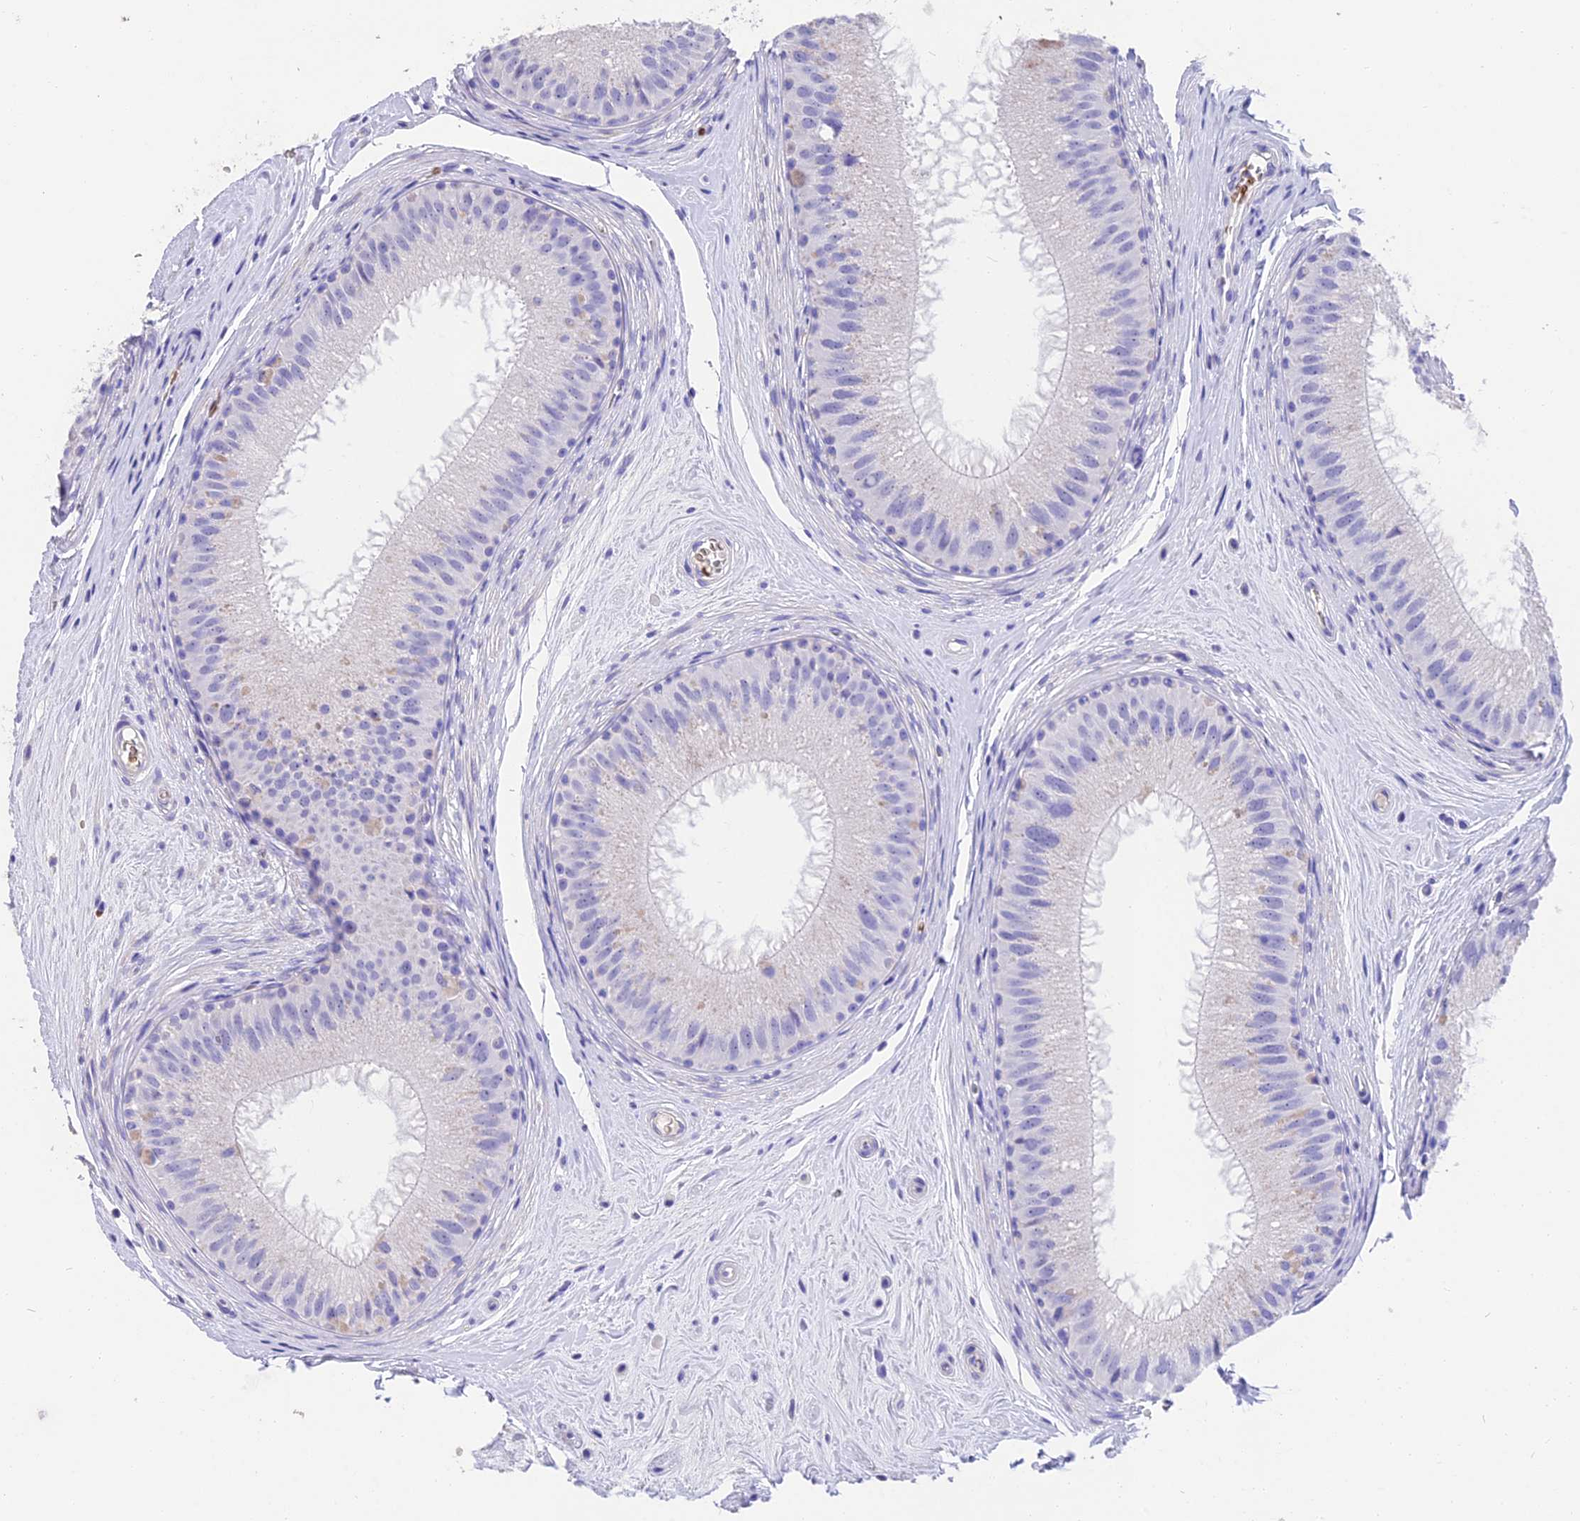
{"staining": {"intensity": "negative", "quantity": "none", "location": "none"}, "tissue": "epididymis", "cell_type": "Glandular cells", "image_type": "normal", "snomed": [{"axis": "morphology", "description": "Normal tissue, NOS"}, {"axis": "topography", "description": "Epididymis"}], "caption": "Immunohistochemistry micrograph of normal epididymis: human epididymis stained with DAB (3,3'-diaminobenzidine) exhibits no significant protein staining in glandular cells. Nuclei are stained in blue.", "gene": "TNNC2", "patient": {"sex": "male", "age": 33}}